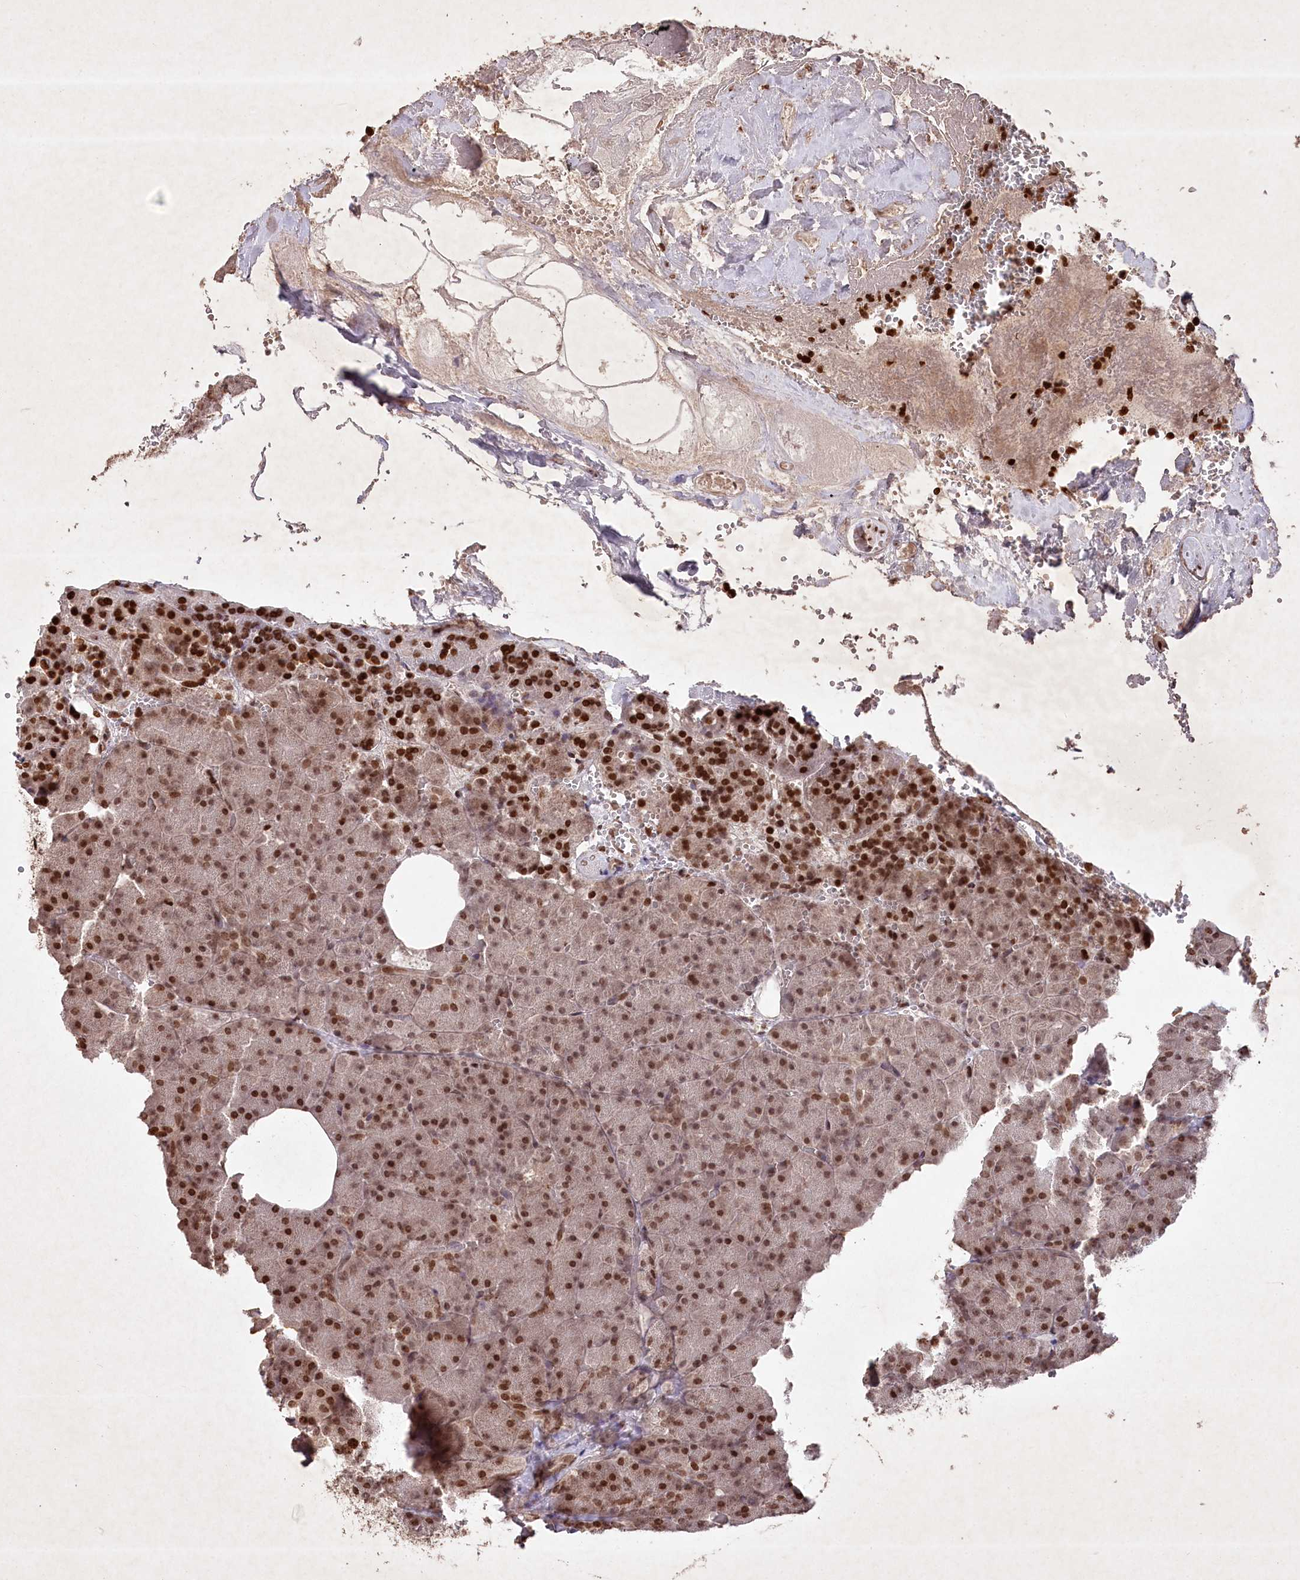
{"staining": {"intensity": "strong", "quantity": "25%-75%", "location": "nuclear"}, "tissue": "pancreas", "cell_type": "Exocrine glandular cells", "image_type": "normal", "snomed": [{"axis": "morphology", "description": "Normal tissue, NOS"}, {"axis": "morphology", "description": "Carcinoid, malignant, NOS"}, {"axis": "topography", "description": "Pancreas"}], "caption": "About 25%-75% of exocrine glandular cells in normal human pancreas demonstrate strong nuclear protein expression as visualized by brown immunohistochemical staining.", "gene": "CCSER2", "patient": {"sex": "female", "age": 35}}